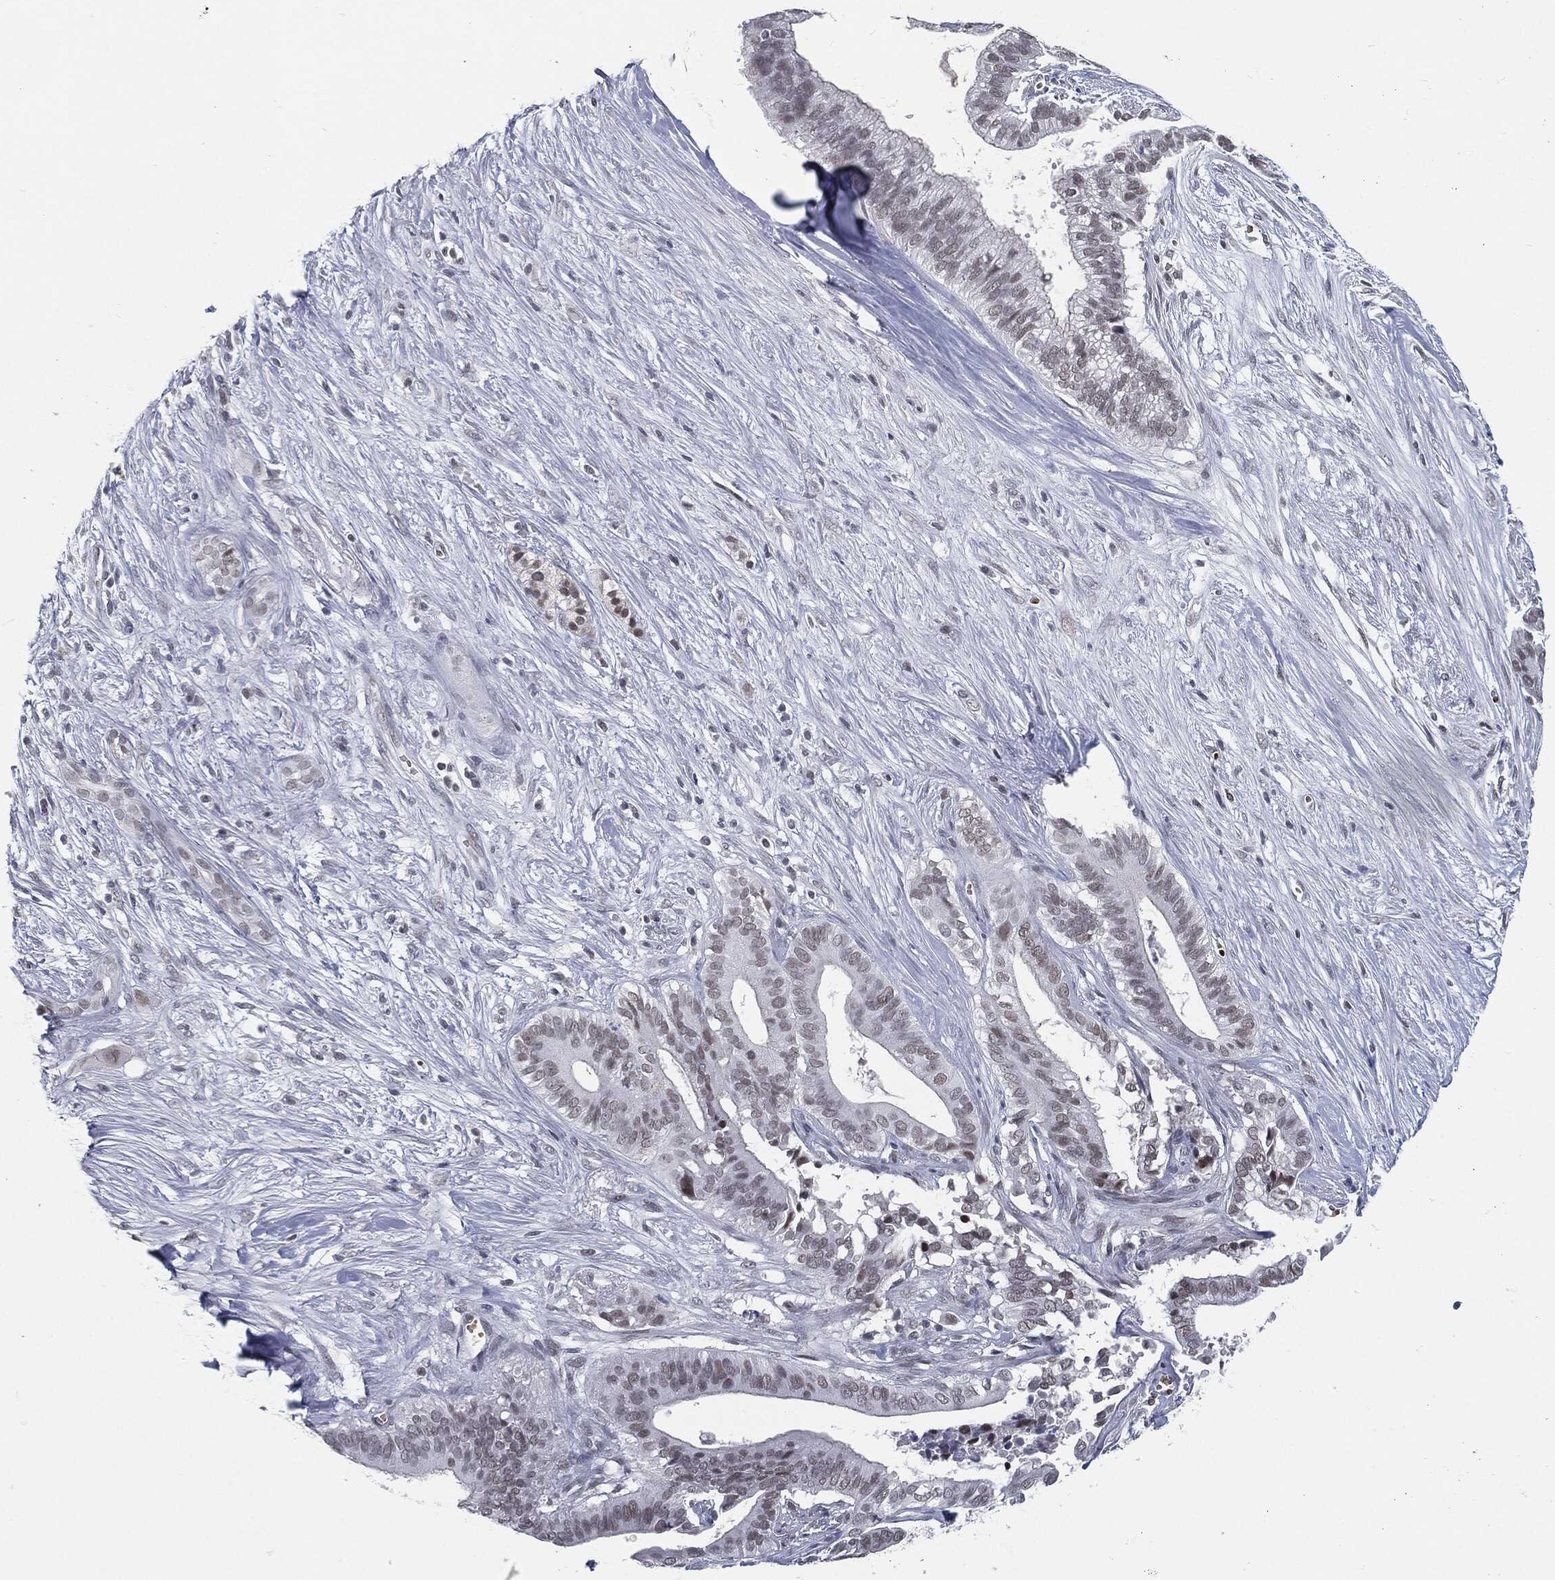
{"staining": {"intensity": "strong", "quantity": "<25%", "location": "nuclear"}, "tissue": "pancreatic cancer", "cell_type": "Tumor cells", "image_type": "cancer", "snomed": [{"axis": "morphology", "description": "Adenocarcinoma, NOS"}, {"axis": "topography", "description": "Pancreas"}], "caption": "IHC image of neoplastic tissue: human pancreatic cancer (adenocarcinoma) stained using immunohistochemistry exhibits medium levels of strong protein expression localized specifically in the nuclear of tumor cells, appearing as a nuclear brown color.", "gene": "ANXA1", "patient": {"sex": "male", "age": 61}}